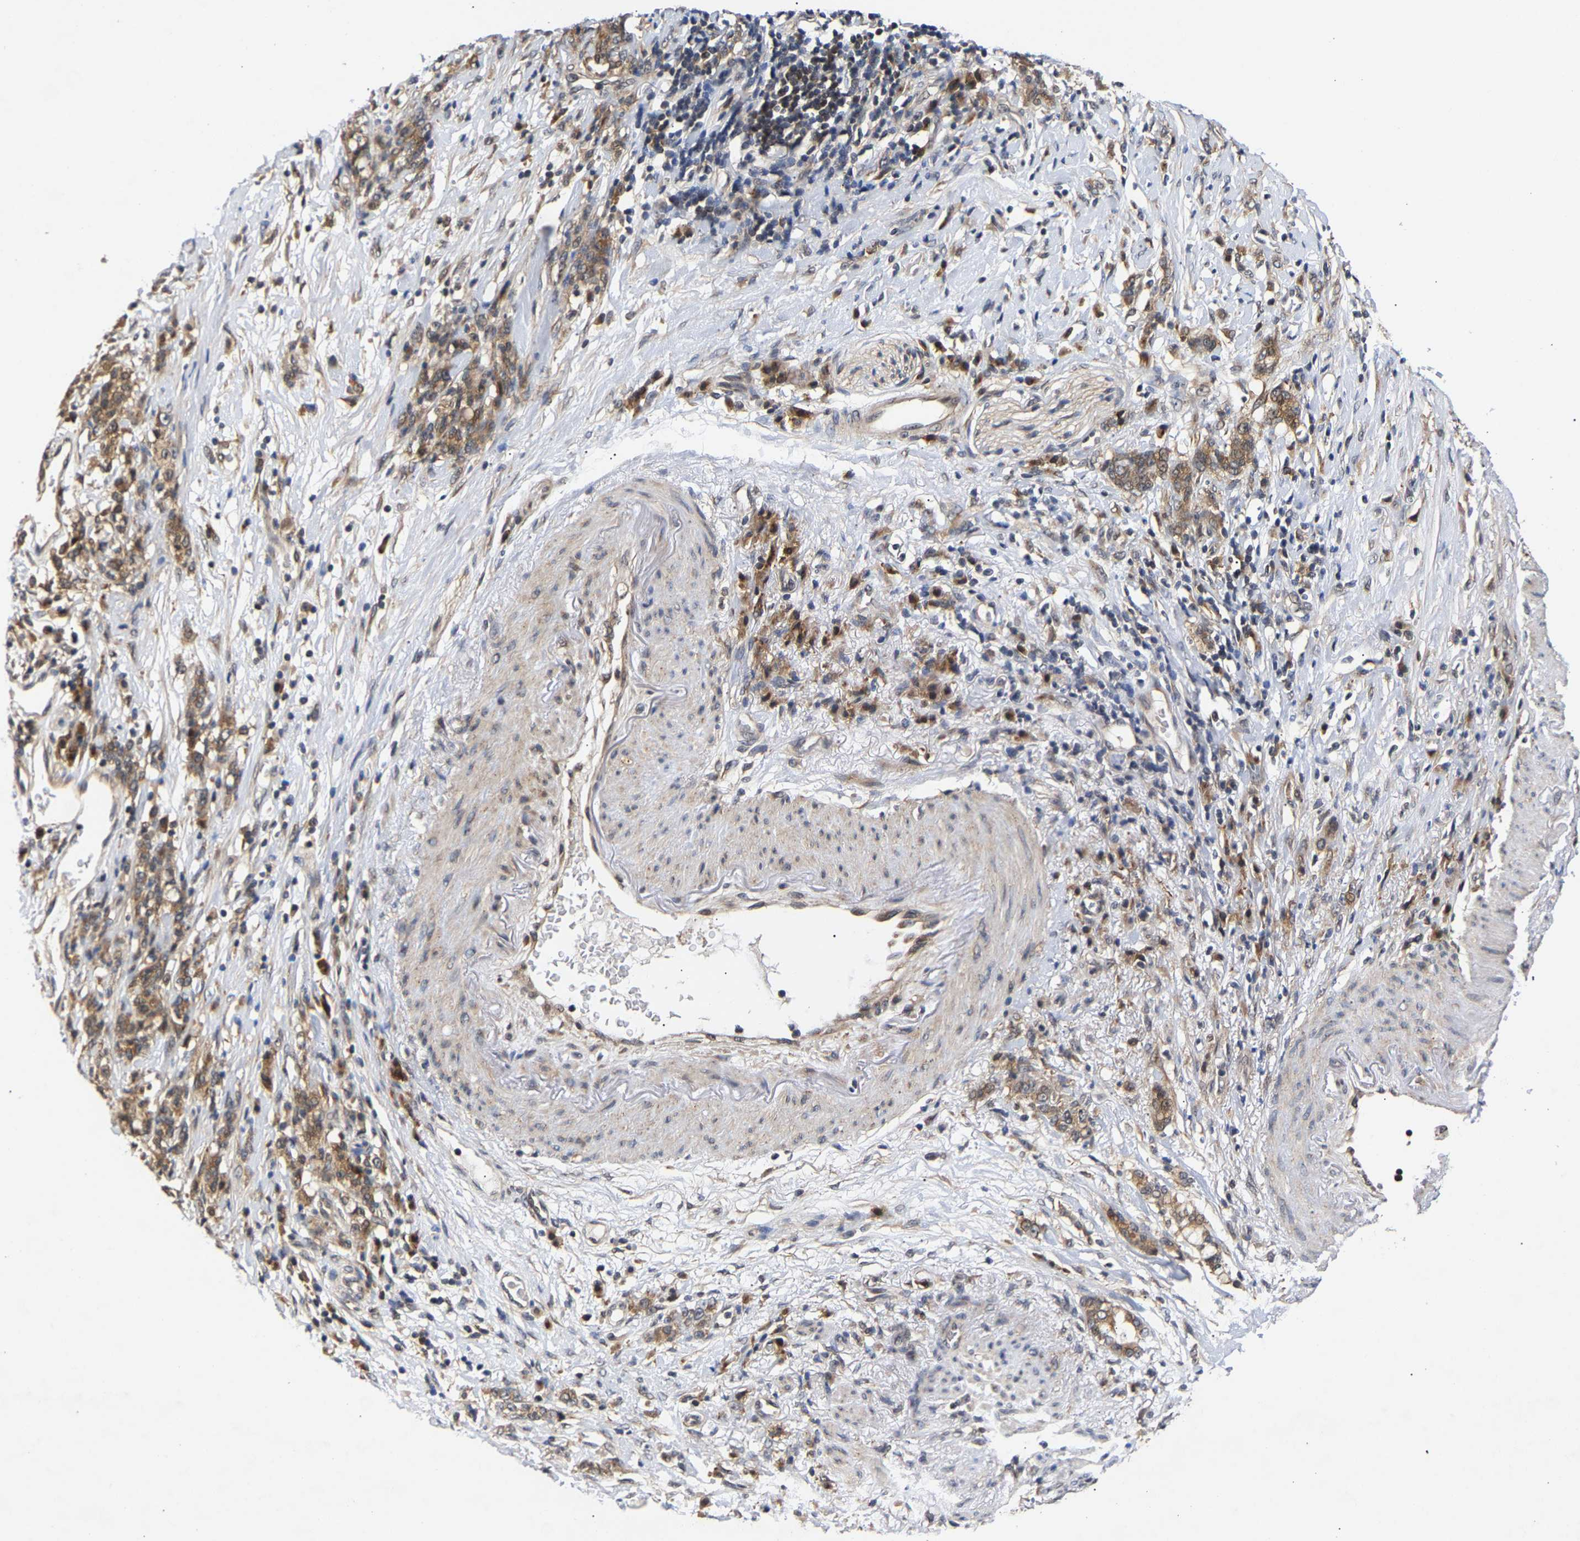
{"staining": {"intensity": "moderate", "quantity": ">75%", "location": "cytoplasmic/membranous"}, "tissue": "stomach cancer", "cell_type": "Tumor cells", "image_type": "cancer", "snomed": [{"axis": "morphology", "description": "Adenocarcinoma, NOS"}, {"axis": "topography", "description": "Stomach, lower"}], "caption": "Stomach cancer stained with DAB (3,3'-diaminobenzidine) immunohistochemistry shows medium levels of moderate cytoplasmic/membranous positivity in approximately >75% of tumor cells.", "gene": "CLIP2", "patient": {"sex": "male", "age": 88}}